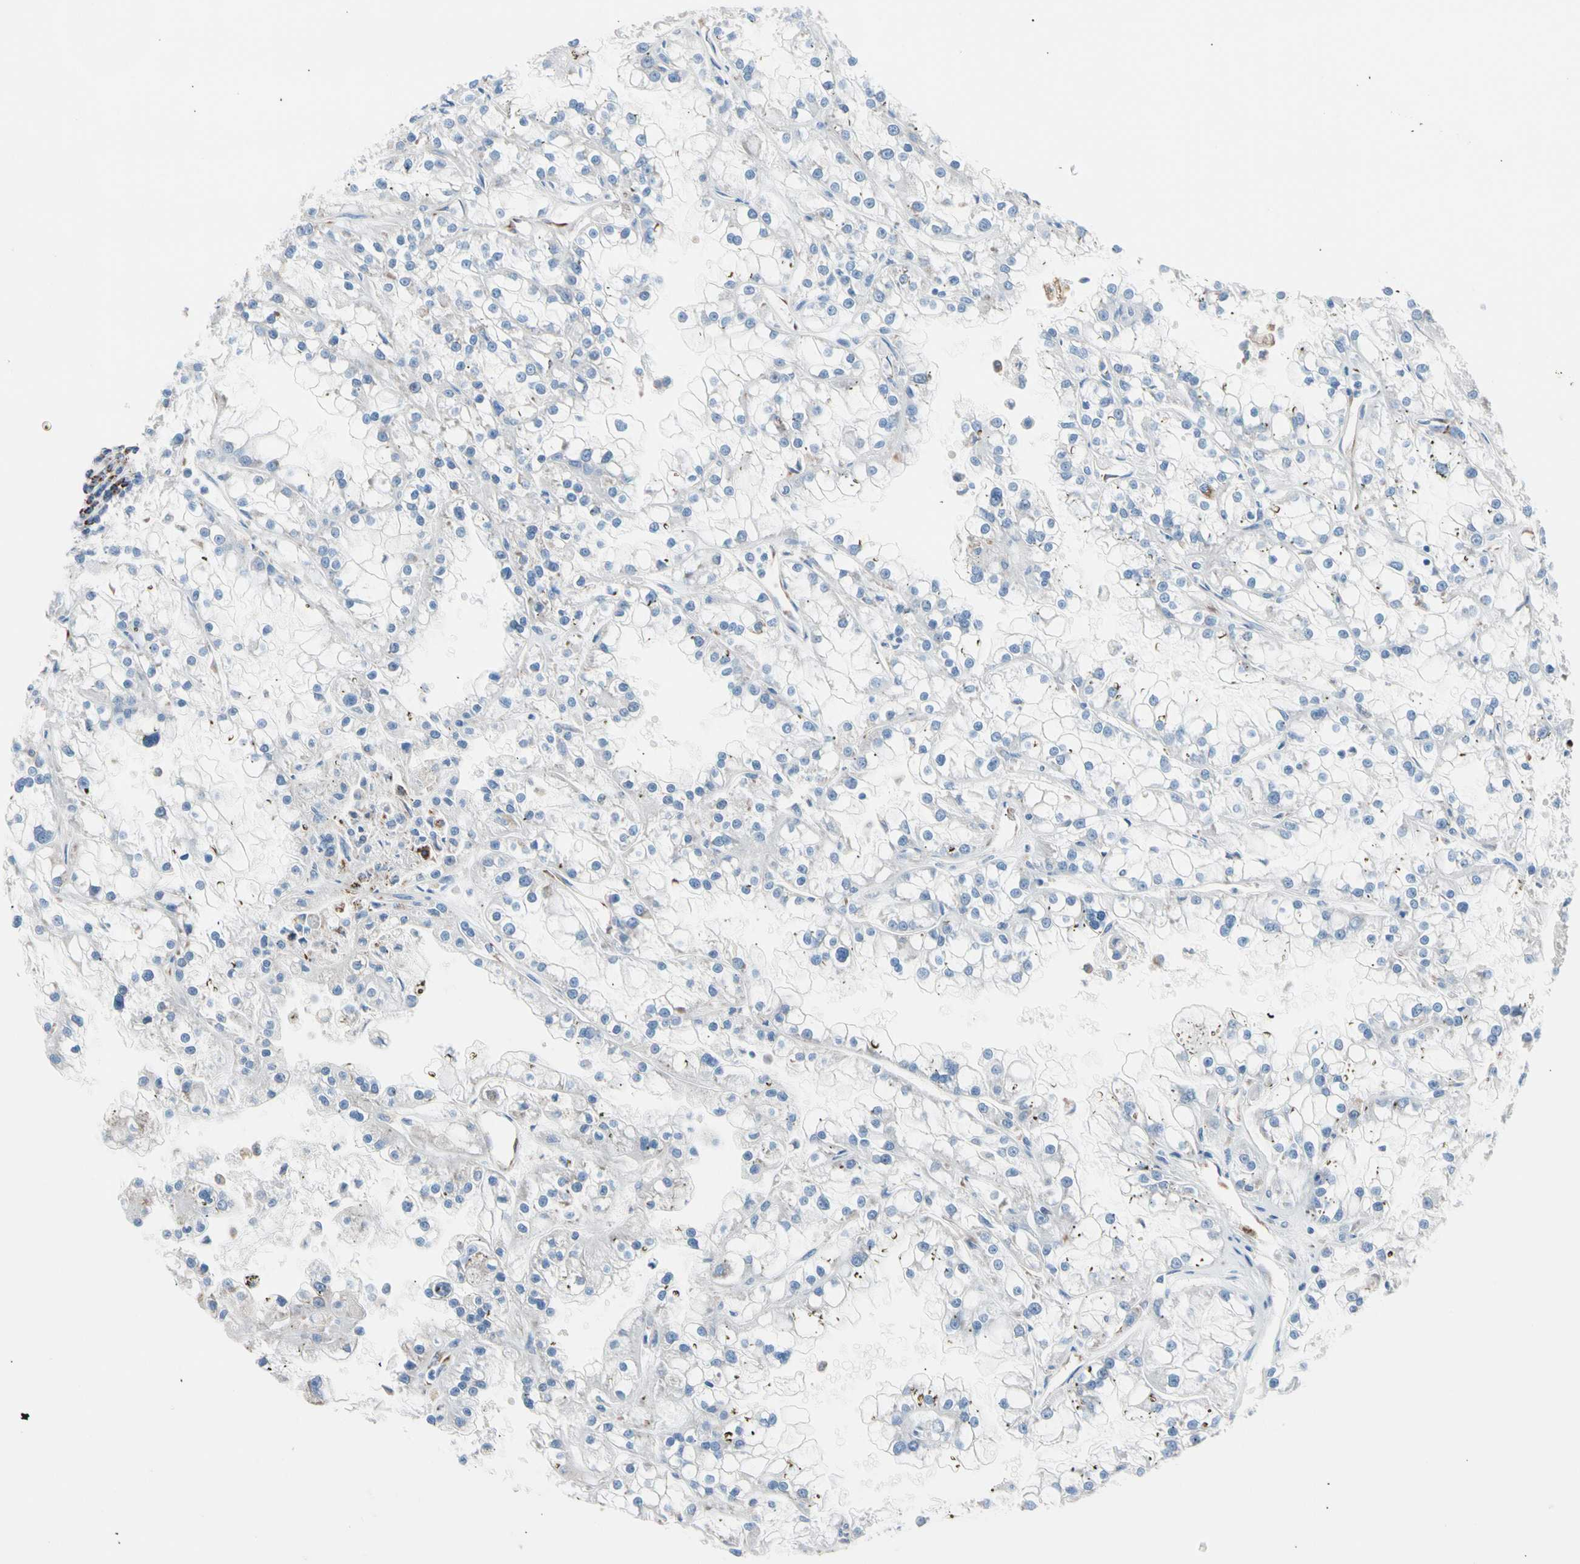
{"staining": {"intensity": "negative", "quantity": "none", "location": "none"}, "tissue": "renal cancer", "cell_type": "Tumor cells", "image_type": "cancer", "snomed": [{"axis": "morphology", "description": "Adenocarcinoma, NOS"}, {"axis": "topography", "description": "Kidney"}], "caption": "Immunohistochemistry (IHC) photomicrograph of neoplastic tissue: human renal cancer (adenocarcinoma) stained with DAB demonstrates no significant protein positivity in tumor cells. (DAB immunohistochemistry (IHC) visualized using brightfield microscopy, high magnification).", "gene": "HK1", "patient": {"sex": "female", "age": 52}}